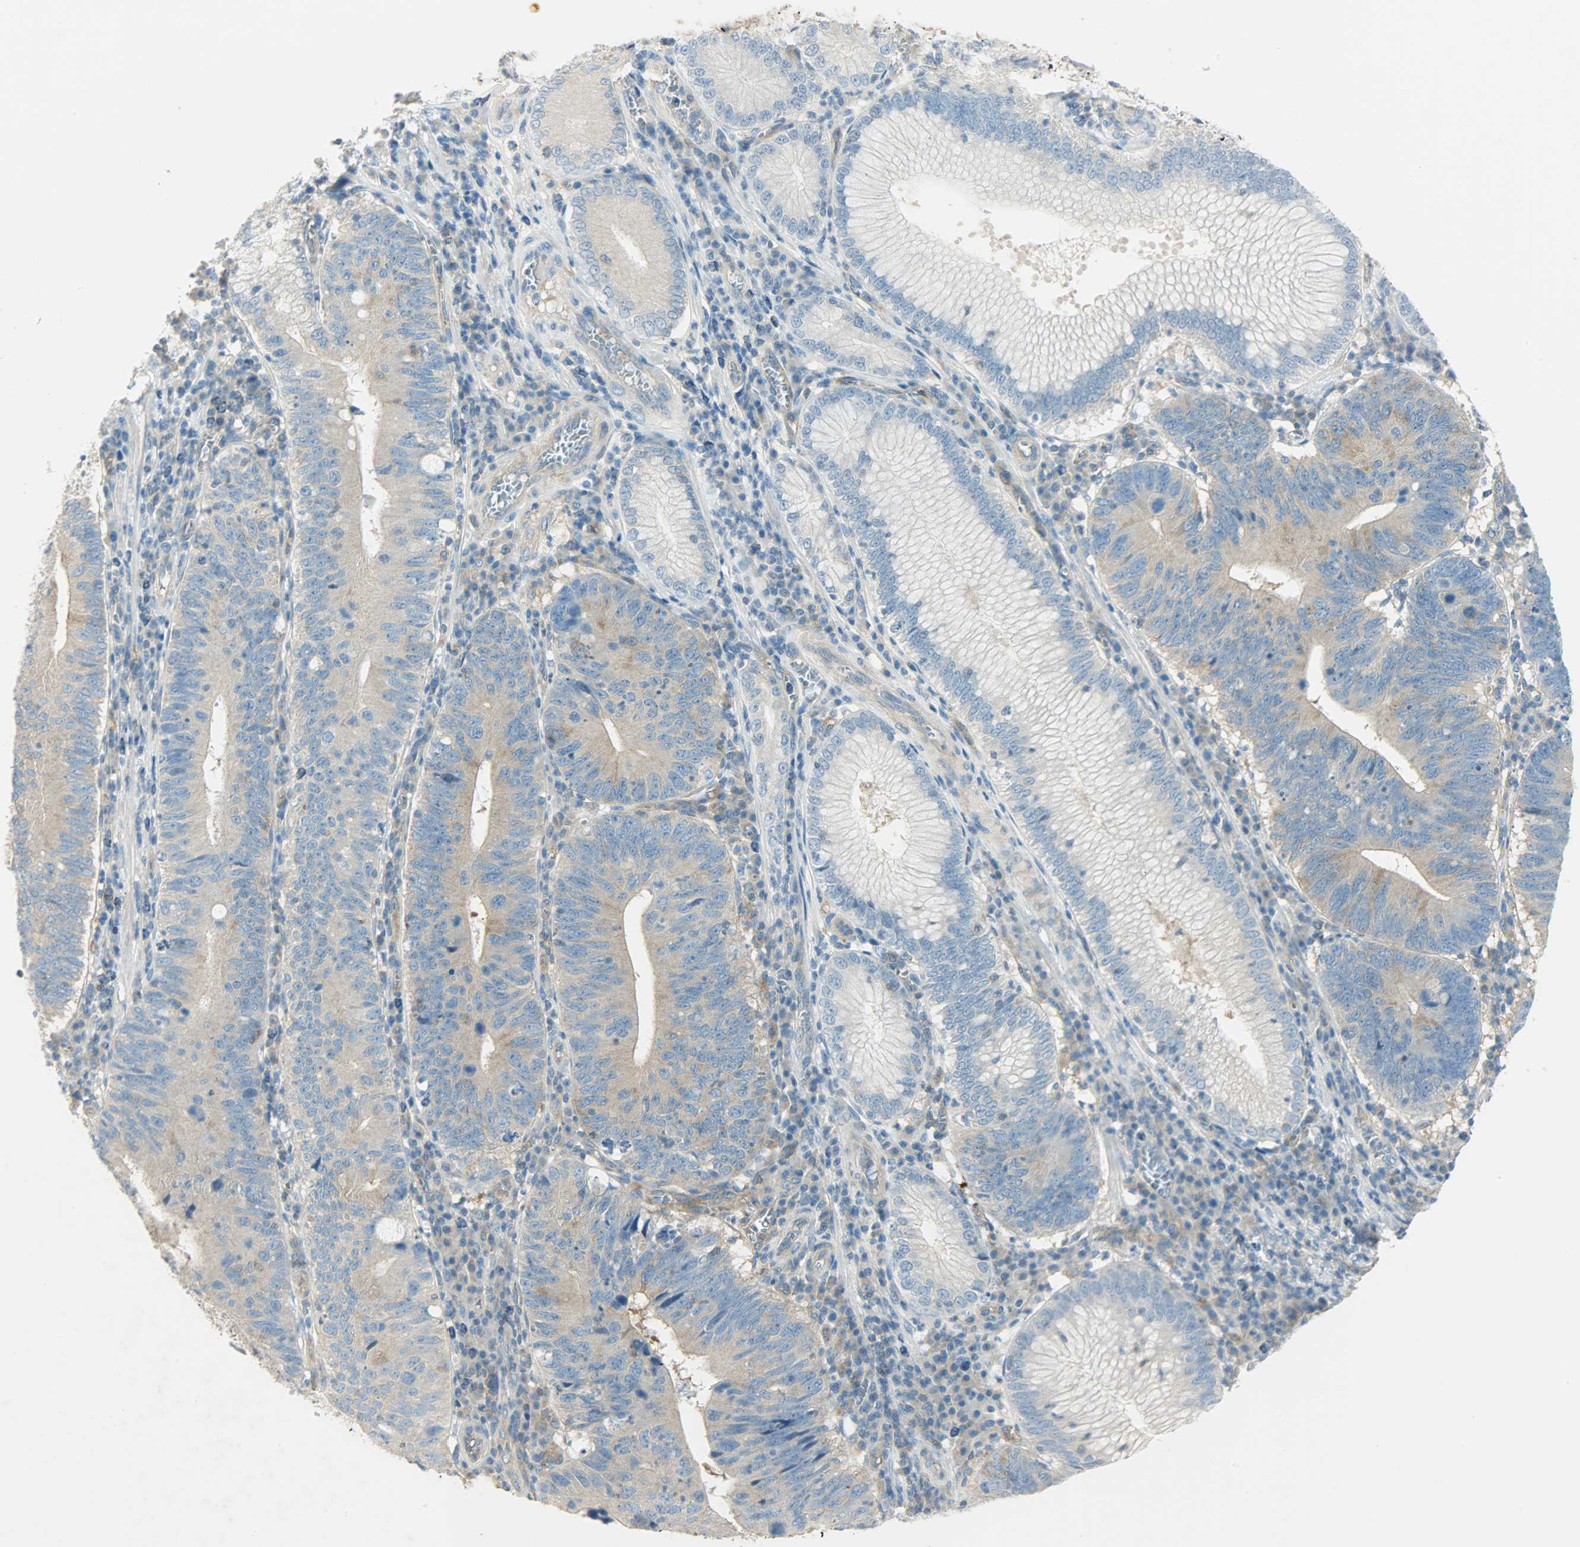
{"staining": {"intensity": "weak", "quantity": ">75%", "location": "cytoplasmic/membranous"}, "tissue": "stomach cancer", "cell_type": "Tumor cells", "image_type": "cancer", "snomed": [{"axis": "morphology", "description": "Adenocarcinoma, NOS"}, {"axis": "topography", "description": "Stomach"}], "caption": "IHC (DAB (3,3'-diaminobenzidine)) staining of human stomach cancer reveals weak cytoplasmic/membranous protein expression in about >75% of tumor cells.", "gene": "TSC22D2", "patient": {"sex": "male", "age": 59}}